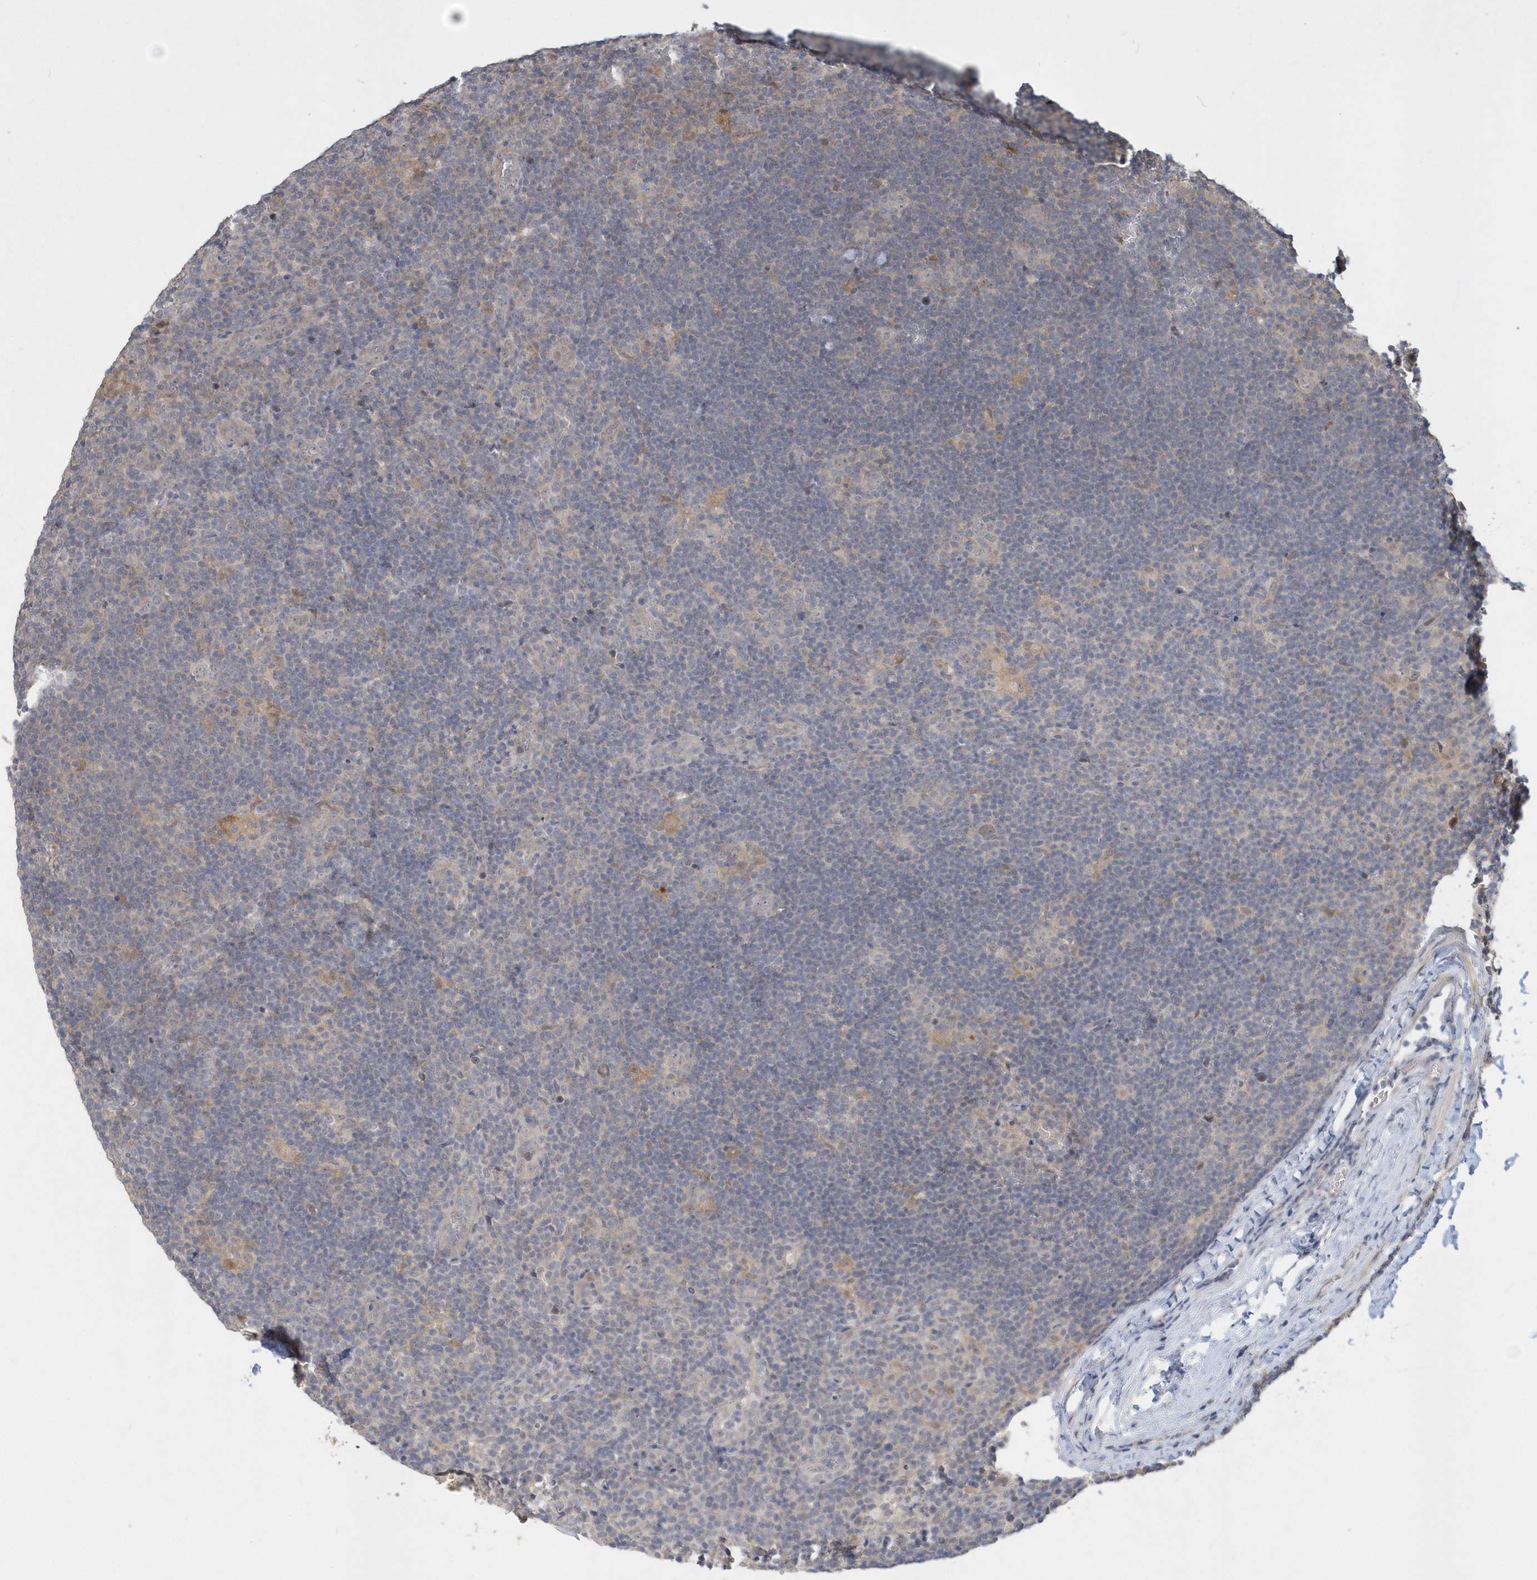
{"staining": {"intensity": "negative", "quantity": "none", "location": "none"}, "tissue": "lymphoma", "cell_type": "Tumor cells", "image_type": "cancer", "snomed": [{"axis": "morphology", "description": "Hodgkin's disease, NOS"}, {"axis": "topography", "description": "Lymph node"}], "caption": "High magnification brightfield microscopy of Hodgkin's disease stained with DAB (3,3'-diaminobenzidine) (brown) and counterstained with hematoxylin (blue): tumor cells show no significant positivity.", "gene": "TSPEAR", "patient": {"sex": "female", "age": 57}}